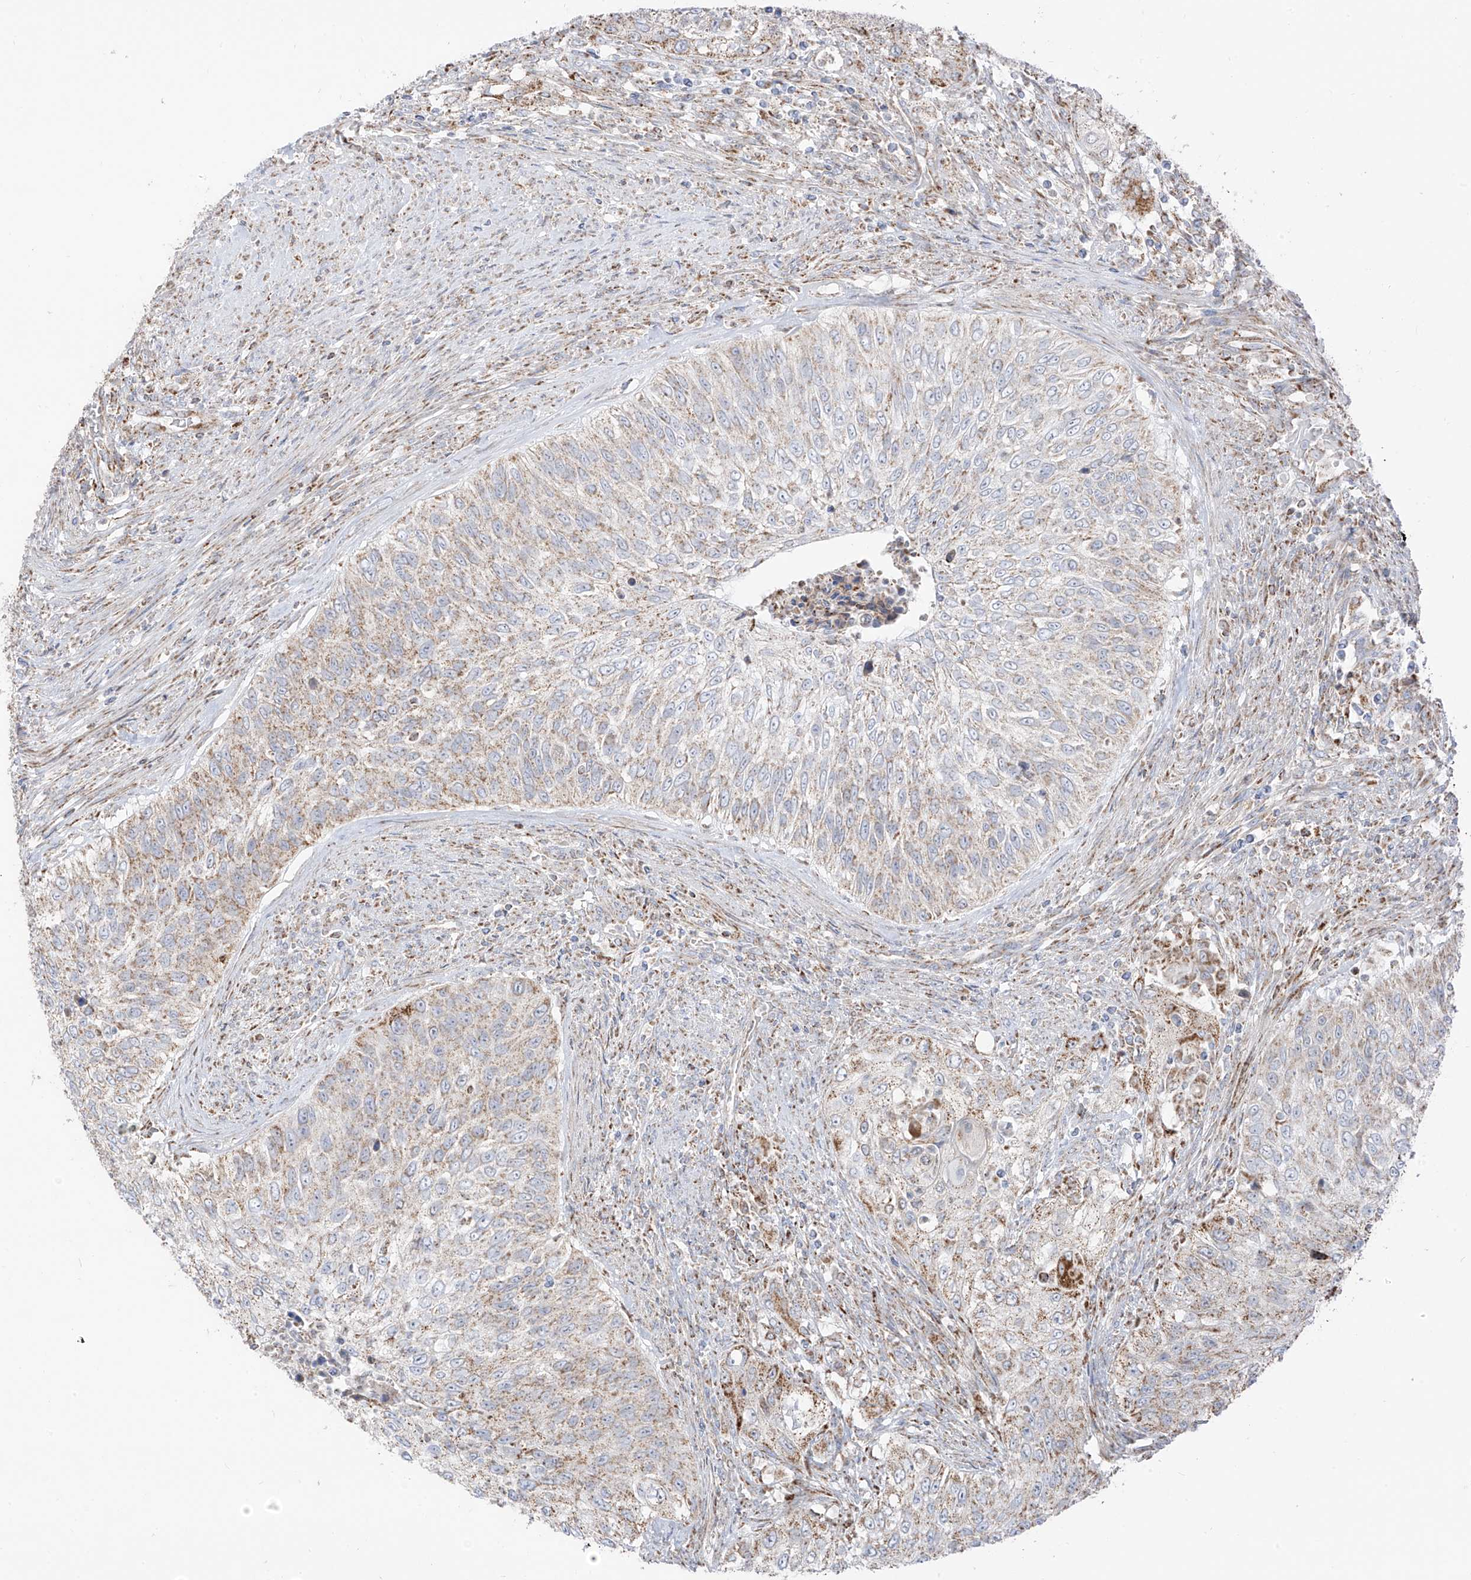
{"staining": {"intensity": "weak", "quantity": "25%-75%", "location": "cytoplasmic/membranous"}, "tissue": "urothelial cancer", "cell_type": "Tumor cells", "image_type": "cancer", "snomed": [{"axis": "morphology", "description": "Urothelial carcinoma, High grade"}, {"axis": "topography", "description": "Urinary bladder"}], "caption": "Tumor cells show weak cytoplasmic/membranous expression in approximately 25%-75% of cells in urothelial carcinoma (high-grade).", "gene": "ETHE1", "patient": {"sex": "female", "age": 60}}